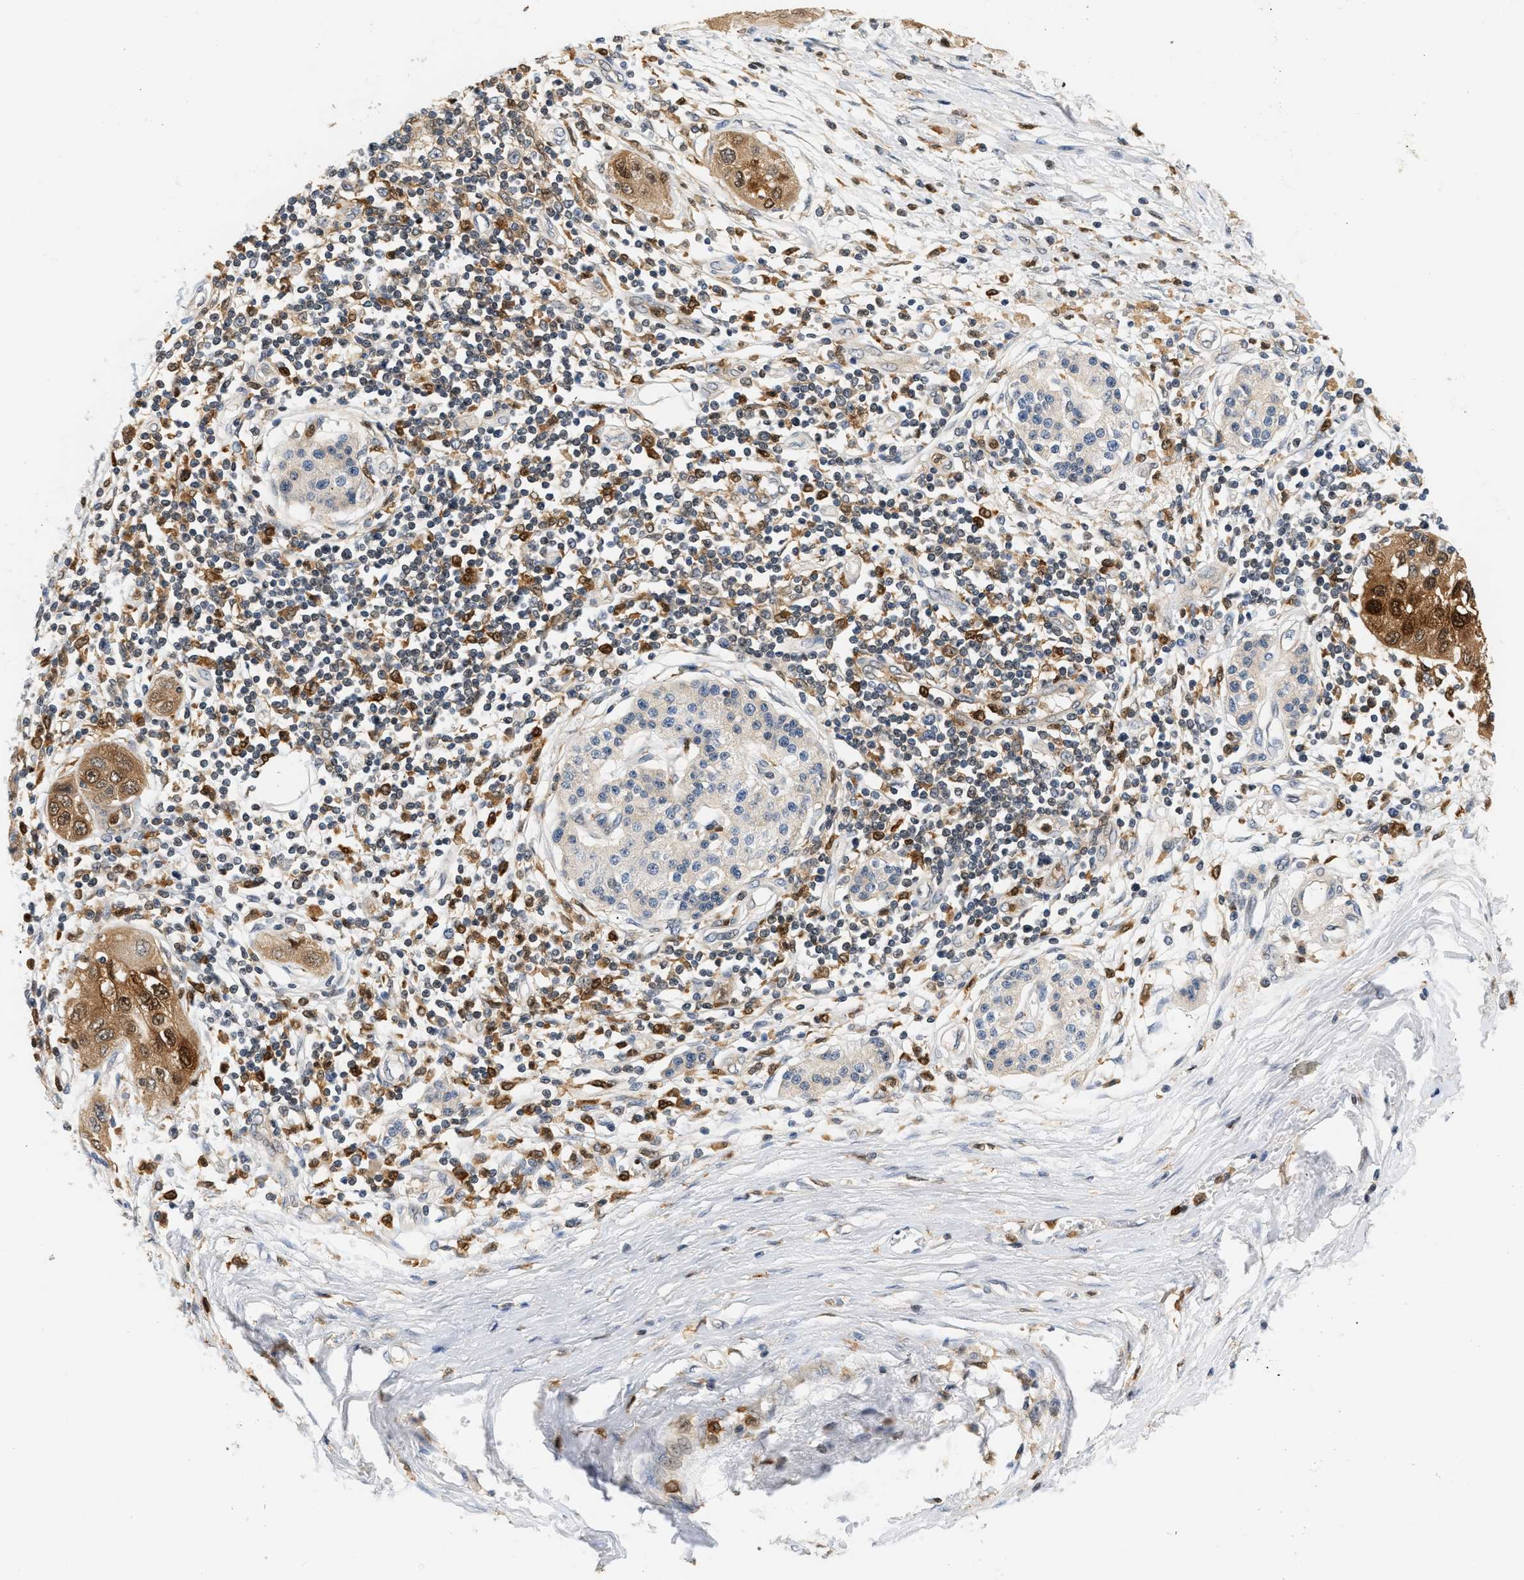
{"staining": {"intensity": "moderate", "quantity": ">75%", "location": "cytoplasmic/membranous"}, "tissue": "pancreatic cancer", "cell_type": "Tumor cells", "image_type": "cancer", "snomed": [{"axis": "morphology", "description": "Adenocarcinoma, NOS"}, {"axis": "topography", "description": "Pancreas"}], "caption": "Immunohistochemical staining of adenocarcinoma (pancreatic) shows medium levels of moderate cytoplasmic/membranous protein positivity in approximately >75% of tumor cells. Using DAB (brown) and hematoxylin (blue) stains, captured at high magnification using brightfield microscopy.", "gene": "PYCARD", "patient": {"sex": "female", "age": 70}}